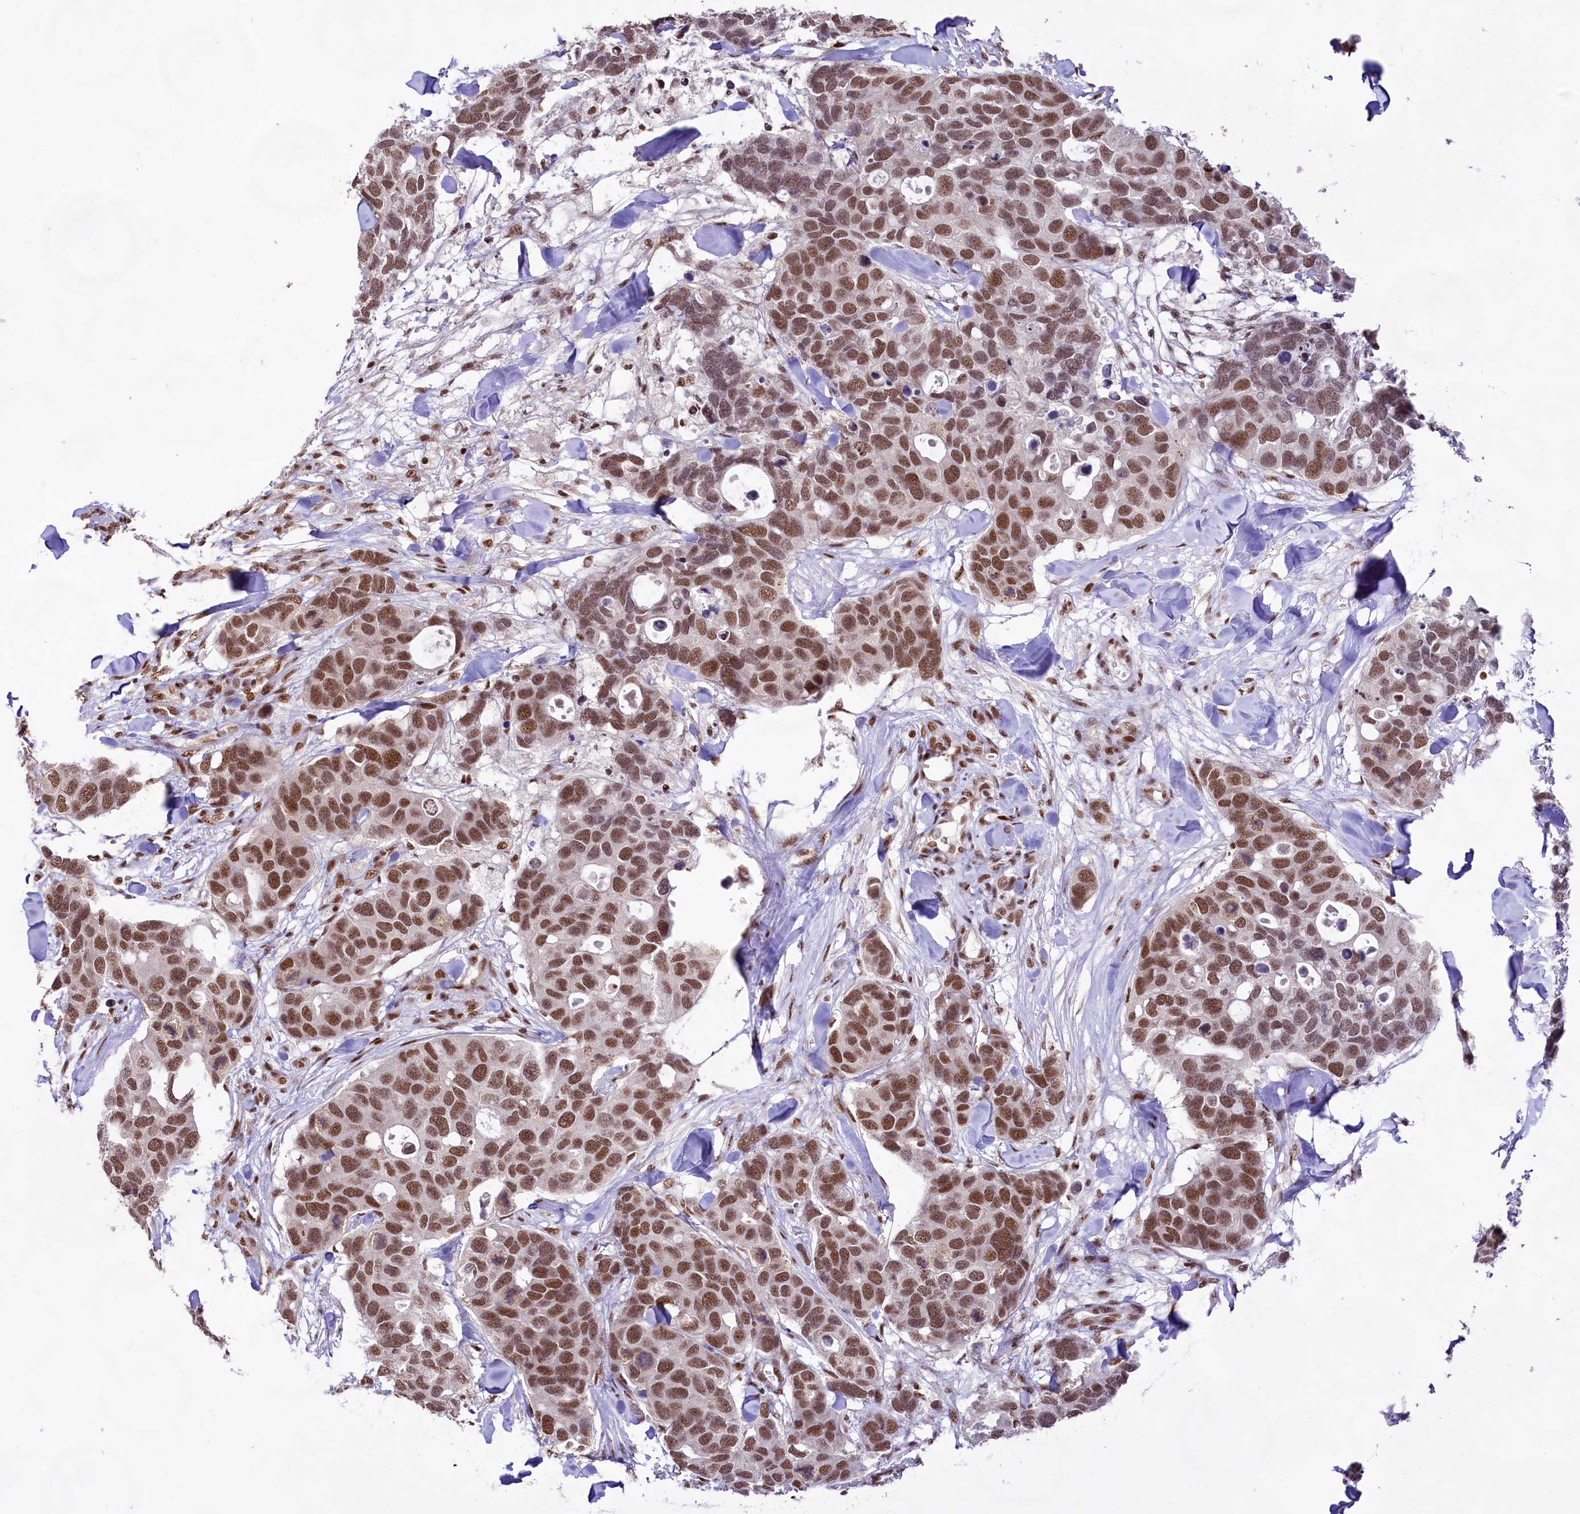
{"staining": {"intensity": "moderate", "quantity": ">75%", "location": "nuclear"}, "tissue": "breast cancer", "cell_type": "Tumor cells", "image_type": "cancer", "snomed": [{"axis": "morphology", "description": "Duct carcinoma"}, {"axis": "topography", "description": "Breast"}], "caption": "Immunohistochemical staining of invasive ductal carcinoma (breast) reveals moderate nuclear protein expression in about >75% of tumor cells.", "gene": "HIRA", "patient": {"sex": "female", "age": 83}}